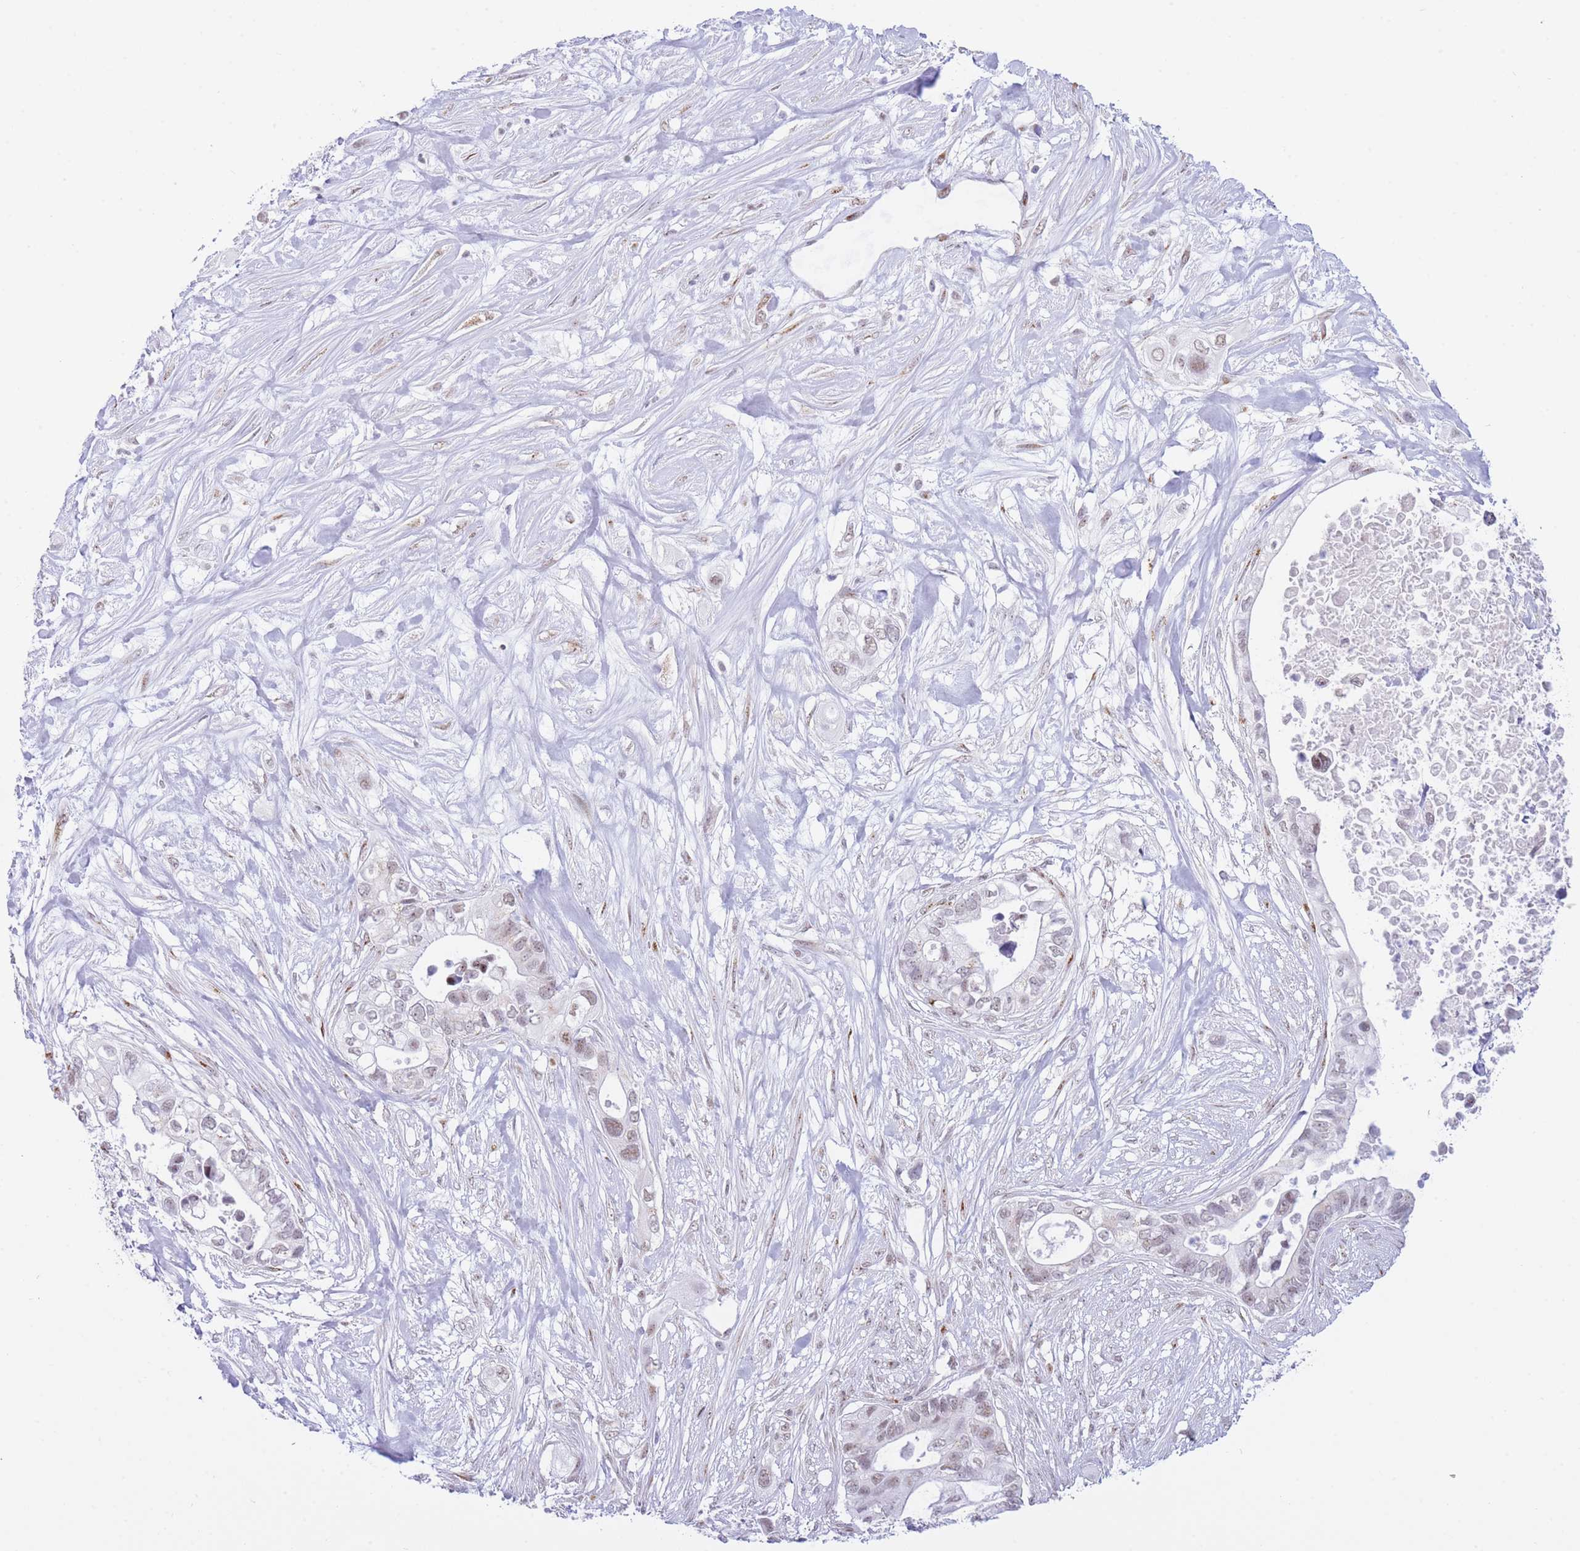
{"staining": {"intensity": "weak", "quantity": "25%-75%", "location": "nuclear"}, "tissue": "pancreatic cancer", "cell_type": "Tumor cells", "image_type": "cancer", "snomed": [{"axis": "morphology", "description": "Adenocarcinoma, NOS"}, {"axis": "topography", "description": "Pancreas"}], "caption": "Human pancreatic cancer (adenocarcinoma) stained with a protein marker exhibits weak staining in tumor cells.", "gene": "INO80C", "patient": {"sex": "female", "age": 63}}